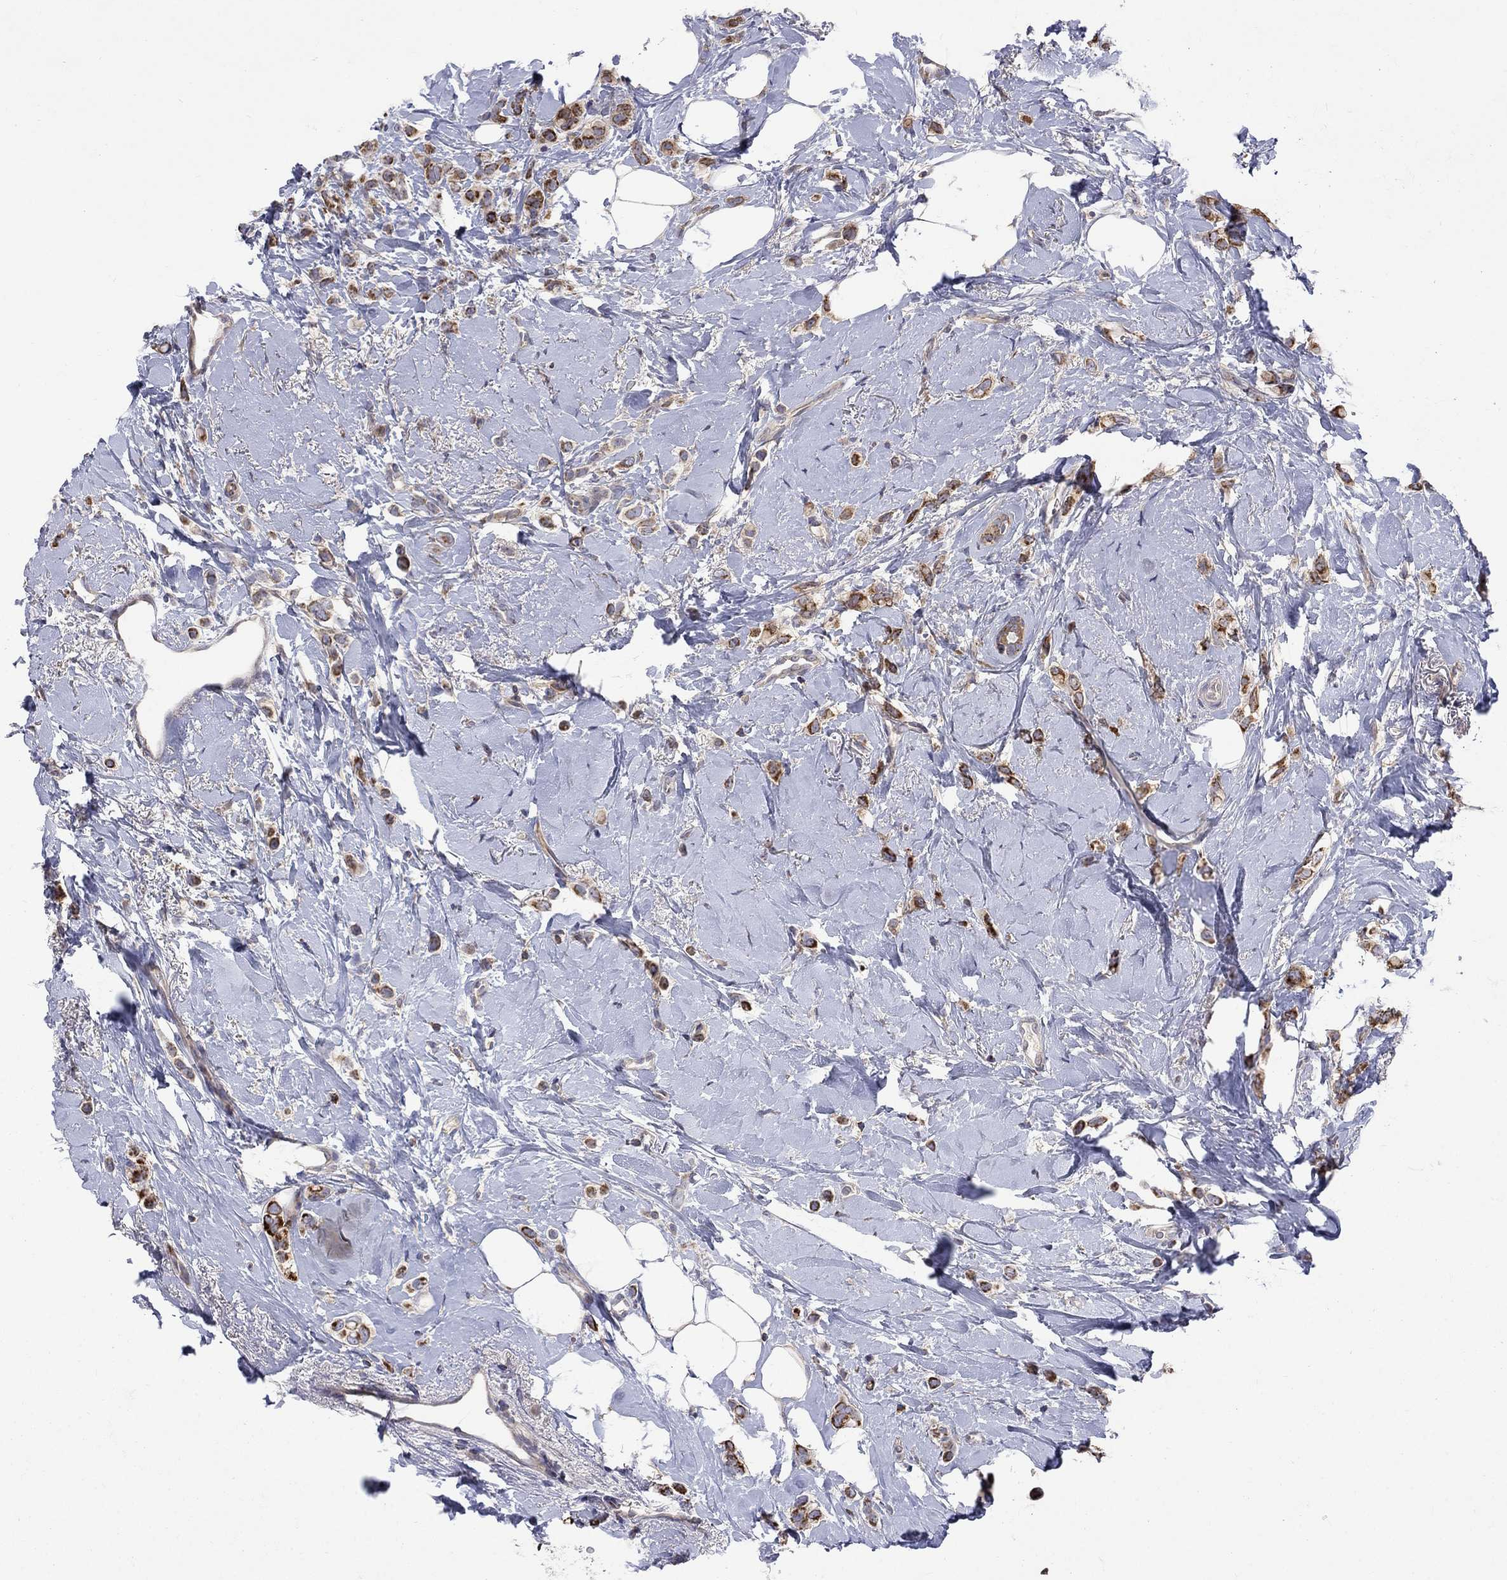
{"staining": {"intensity": "moderate", "quantity": ">75%", "location": "cytoplasmic/membranous"}, "tissue": "breast cancer", "cell_type": "Tumor cells", "image_type": "cancer", "snomed": [{"axis": "morphology", "description": "Lobular carcinoma"}, {"axis": "topography", "description": "Breast"}], "caption": "A brown stain shows moderate cytoplasmic/membranous positivity of a protein in human breast cancer tumor cells. (DAB IHC with brightfield microscopy, high magnification).", "gene": "SH2B1", "patient": {"sex": "female", "age": 66}}